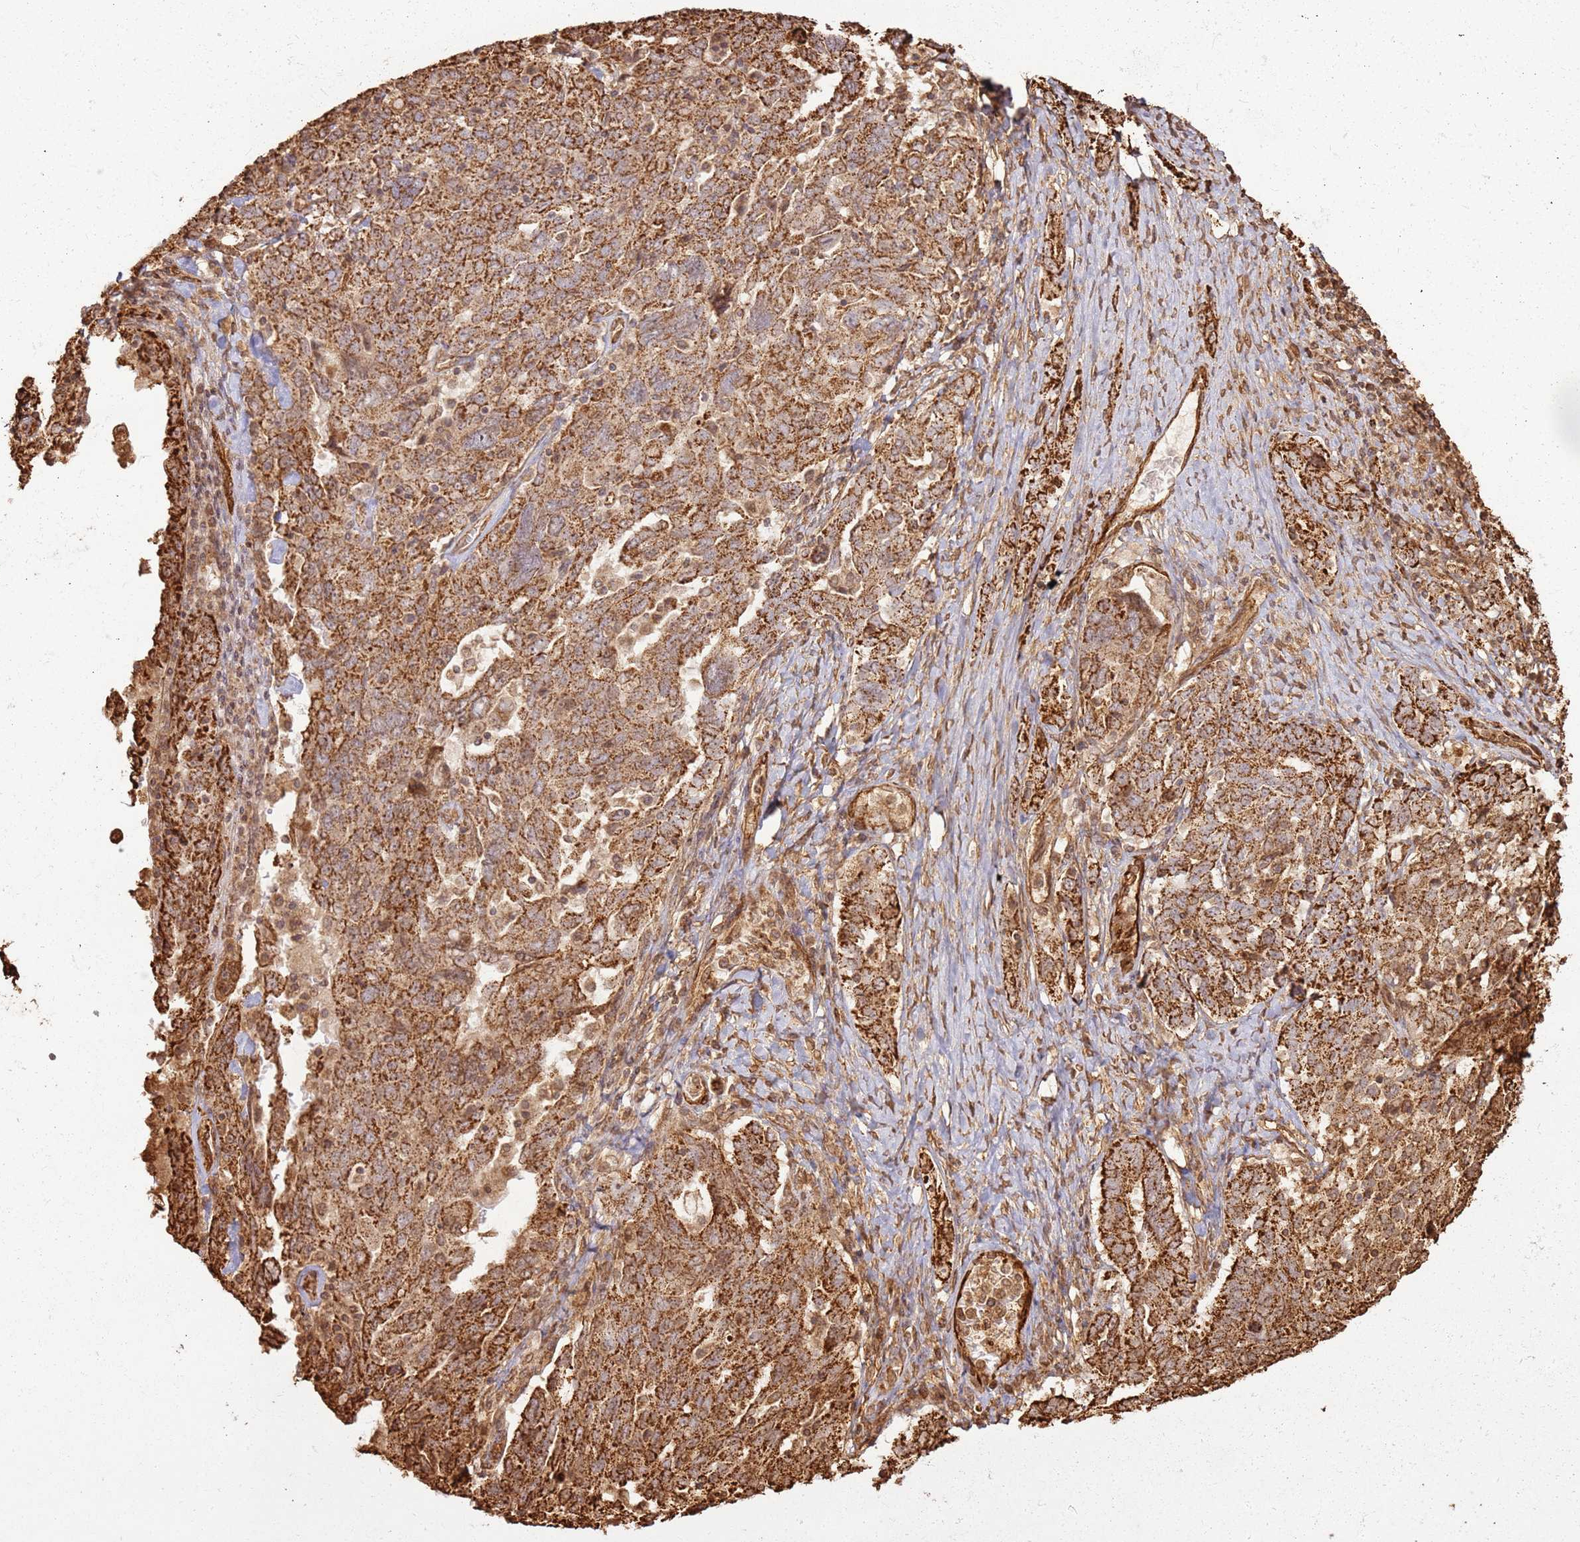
{"staining": {"intensity": "strong", "quantity": ">75%", "location": "cytoplasmic/membranous"}, "tissue": "ovarian cancer", "cell_type": "Tumor cells", "image_type": "cancer", "snomed": [{"axis": "morphology", "description": "Carcinoma, endometroid"}, {"axis": "topography", "description": "Ovary"}], "caption": "Strong cytoplasmic/membranous expression is seen in about >75% of tumor cells in ovarian cancer. (DAB = brown stain, brightfield microscopy at high magnification).", "gene": "DDX59", "patient": {"sex": "female", "age": 62}}